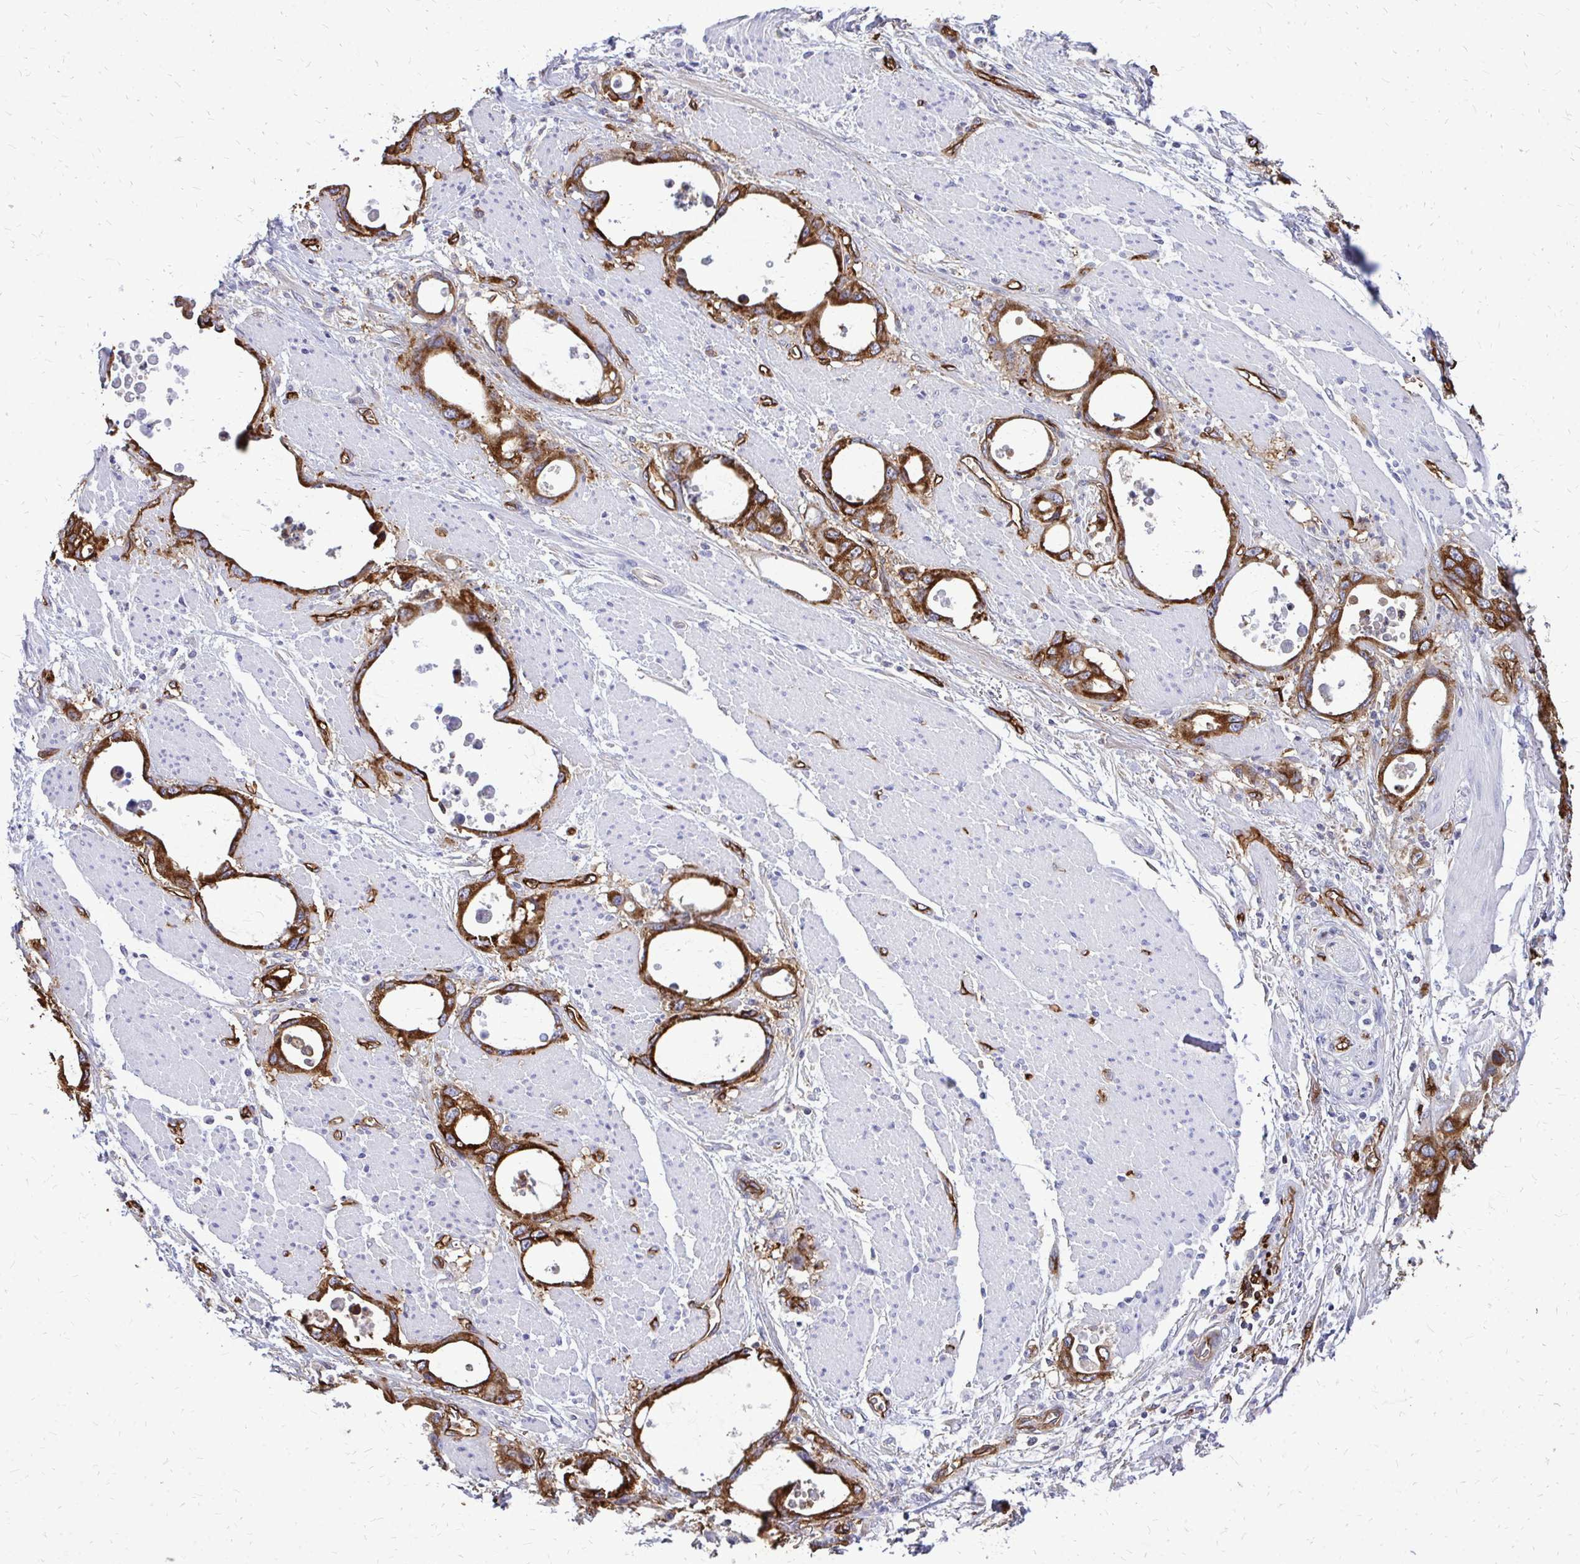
{"staining": {"intensity": "strong", "quantity": ">75%", "location": "cytoplasmic/membranous"}, "tissue": "stomach cancer", "cell_type": "Tumor cells", "image_type": "cancer", "snomed": [{"axis": "morphology", "description": "Adenocarcinoma, NOS"}, {"axis": "topography", "description": "Stomach, upper"}], "caption": "An immunohistochemistry photomicrograph of neoplastic tissue is shown. Protein staining in brown highlights strong cytoplasmic/membranous positivity in stomach cancer (adenocarcinoma) within tumor cells. (DAB IHC with brightfield microscopy, high magnification).", "gene": "MARCKSL1", "patient": {"sex": "male", "age": 74}}